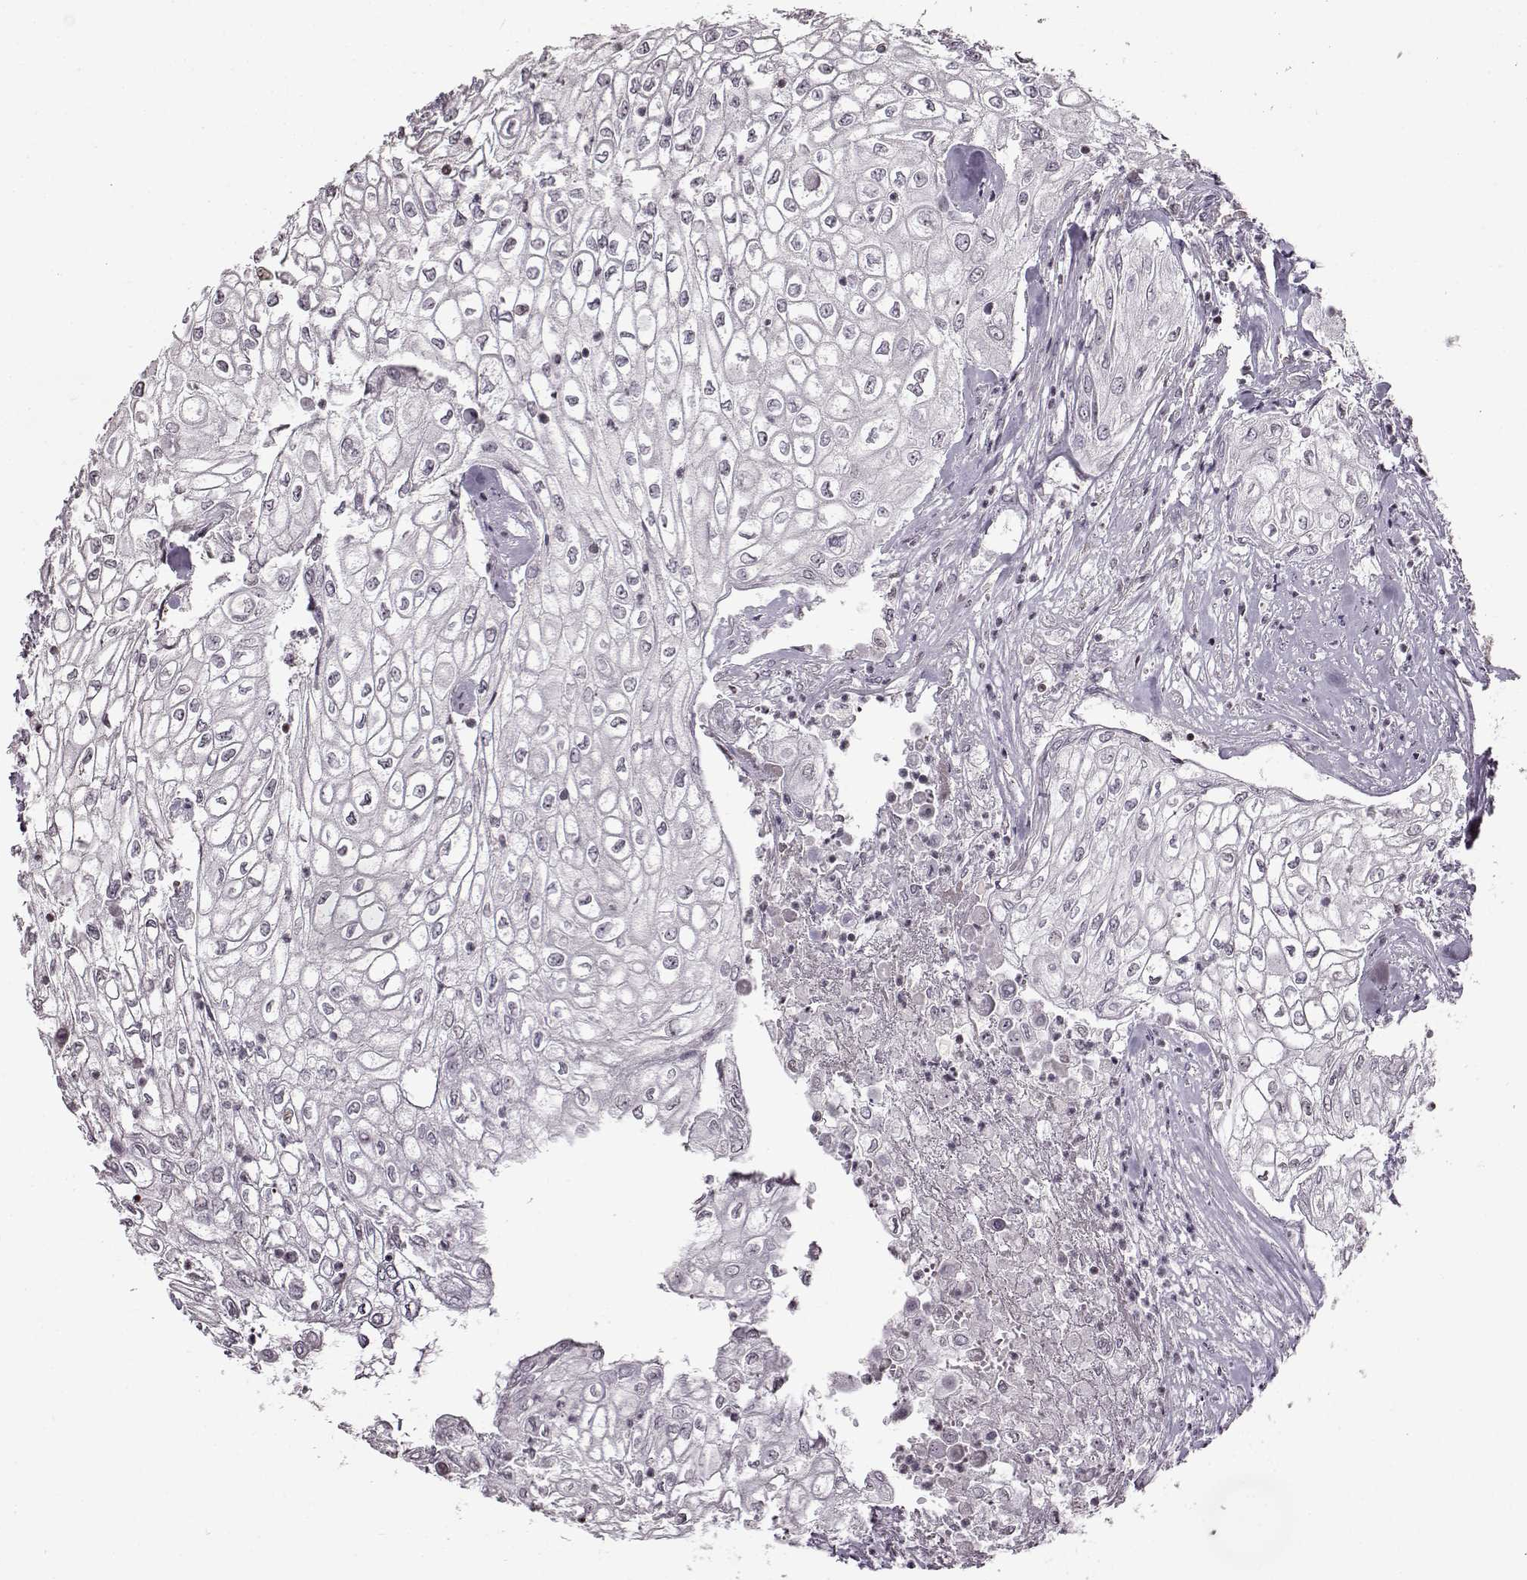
{"staining": {"intensity": "negative", "quantity": "none", "location": "none"}, "tissue": "urothelial cancer", "cell_type": "Tumor cells", "image_type": "cancer", "snomed": [{"axis": "morphology", "description": "Urothelial carcinoma, High grade"}, {"axis": "topography", "description": "Urinary bladder"}], "caption": "DAB (3,3'-diaminobenzidine) immunohistochemical staining of urothelial cancer exhibits no significant positivity in tumor cells.", "gene": "FSHB", "patient": {"sex": "male", "age": 62}}